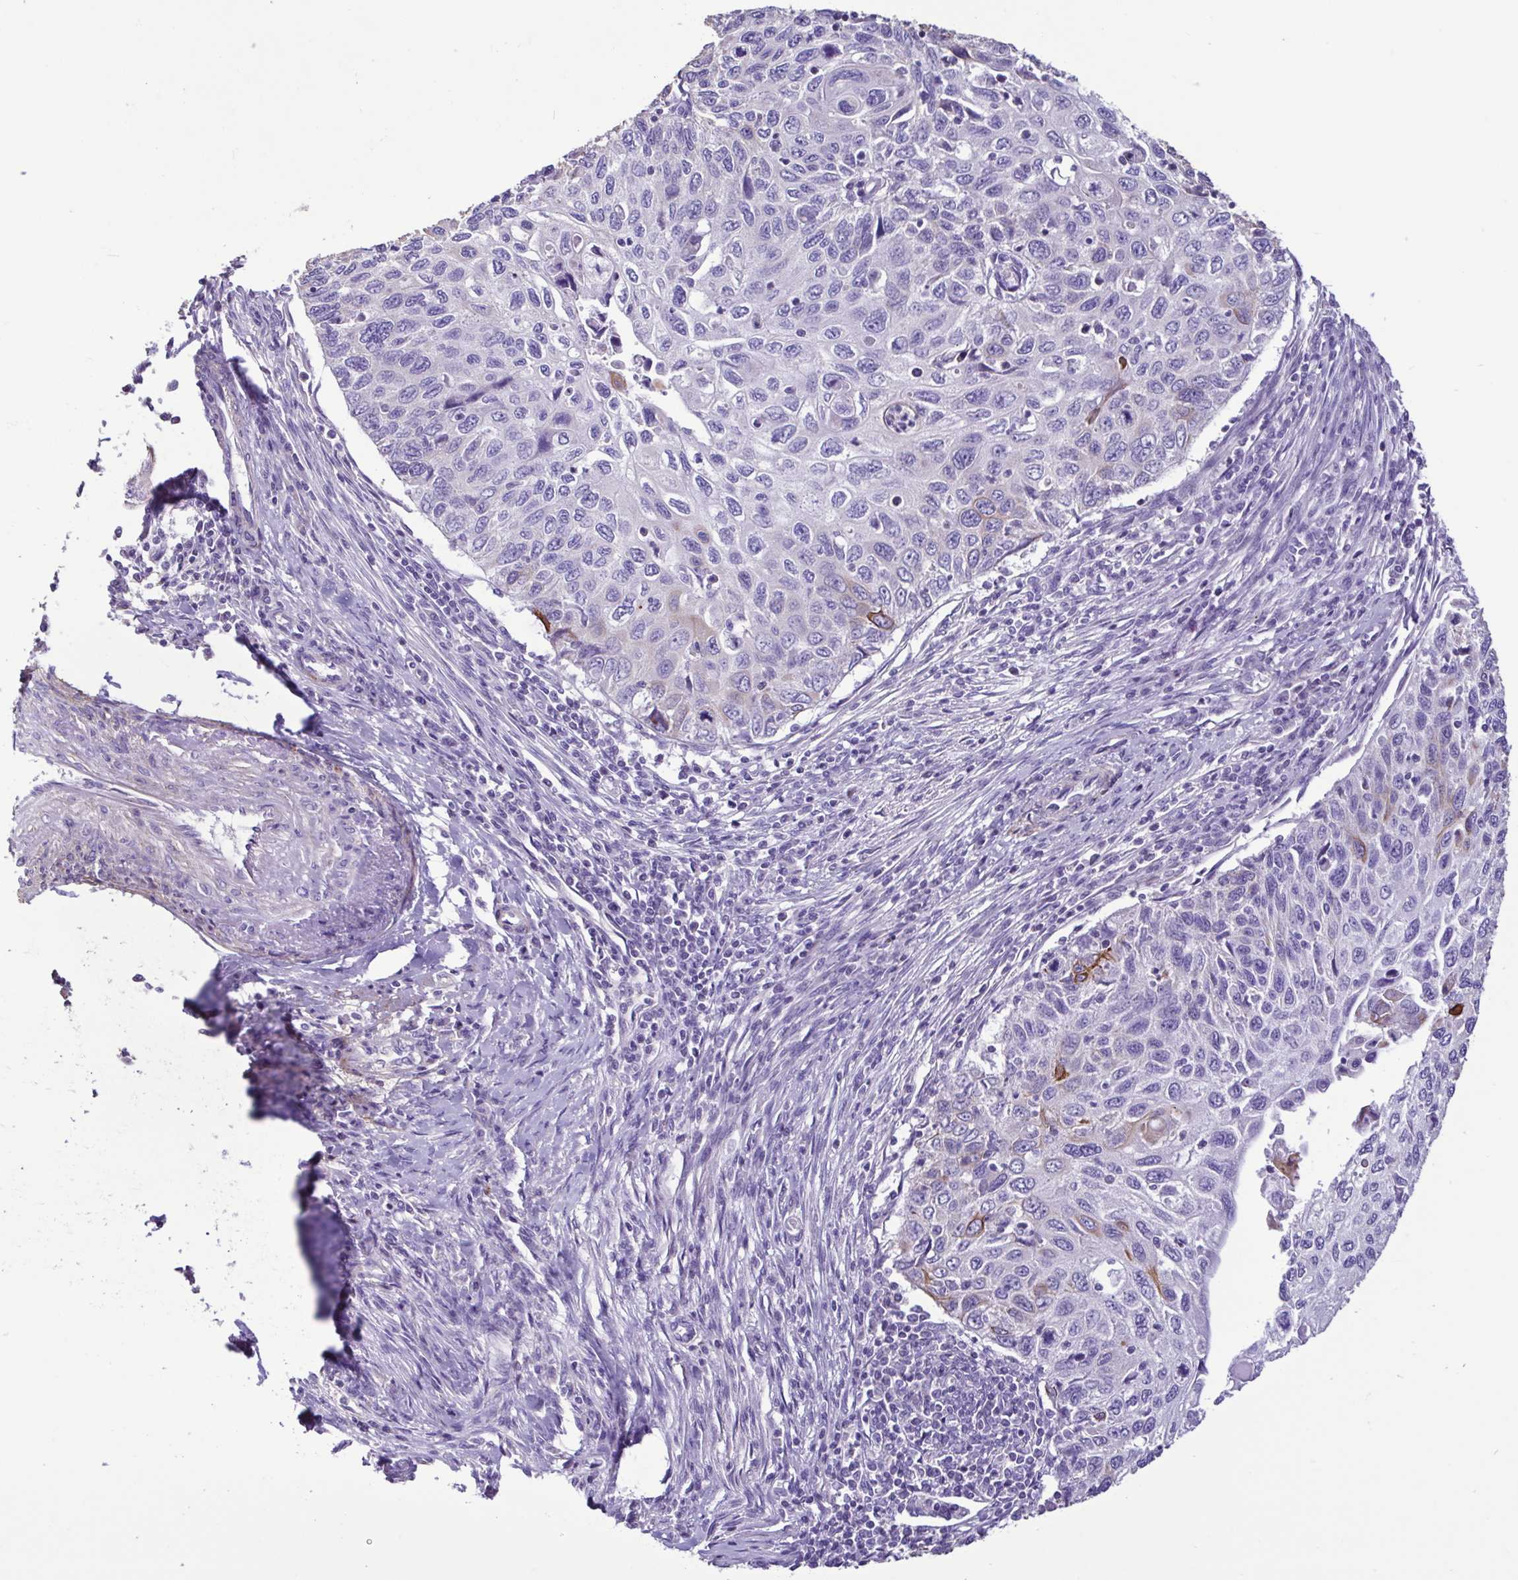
{"staining": {"intensity": "negative", "quantity": "none", "location": "none"}, "tissue": "cervical cancer", "cell_type": "Tumor cells", "image_type": "cancer", "snomed": [{"axis": "morphology", "description": "Squamous cell carcinoma, NOS"}, {"axis": "topography", "description": "Cervix"}], "caption": "Tumor cells show no significant staining in squamous cell carcinoma (cervical).", "gene": "PLA2G4E", "patient": {"sex": "female", "age": 70}}